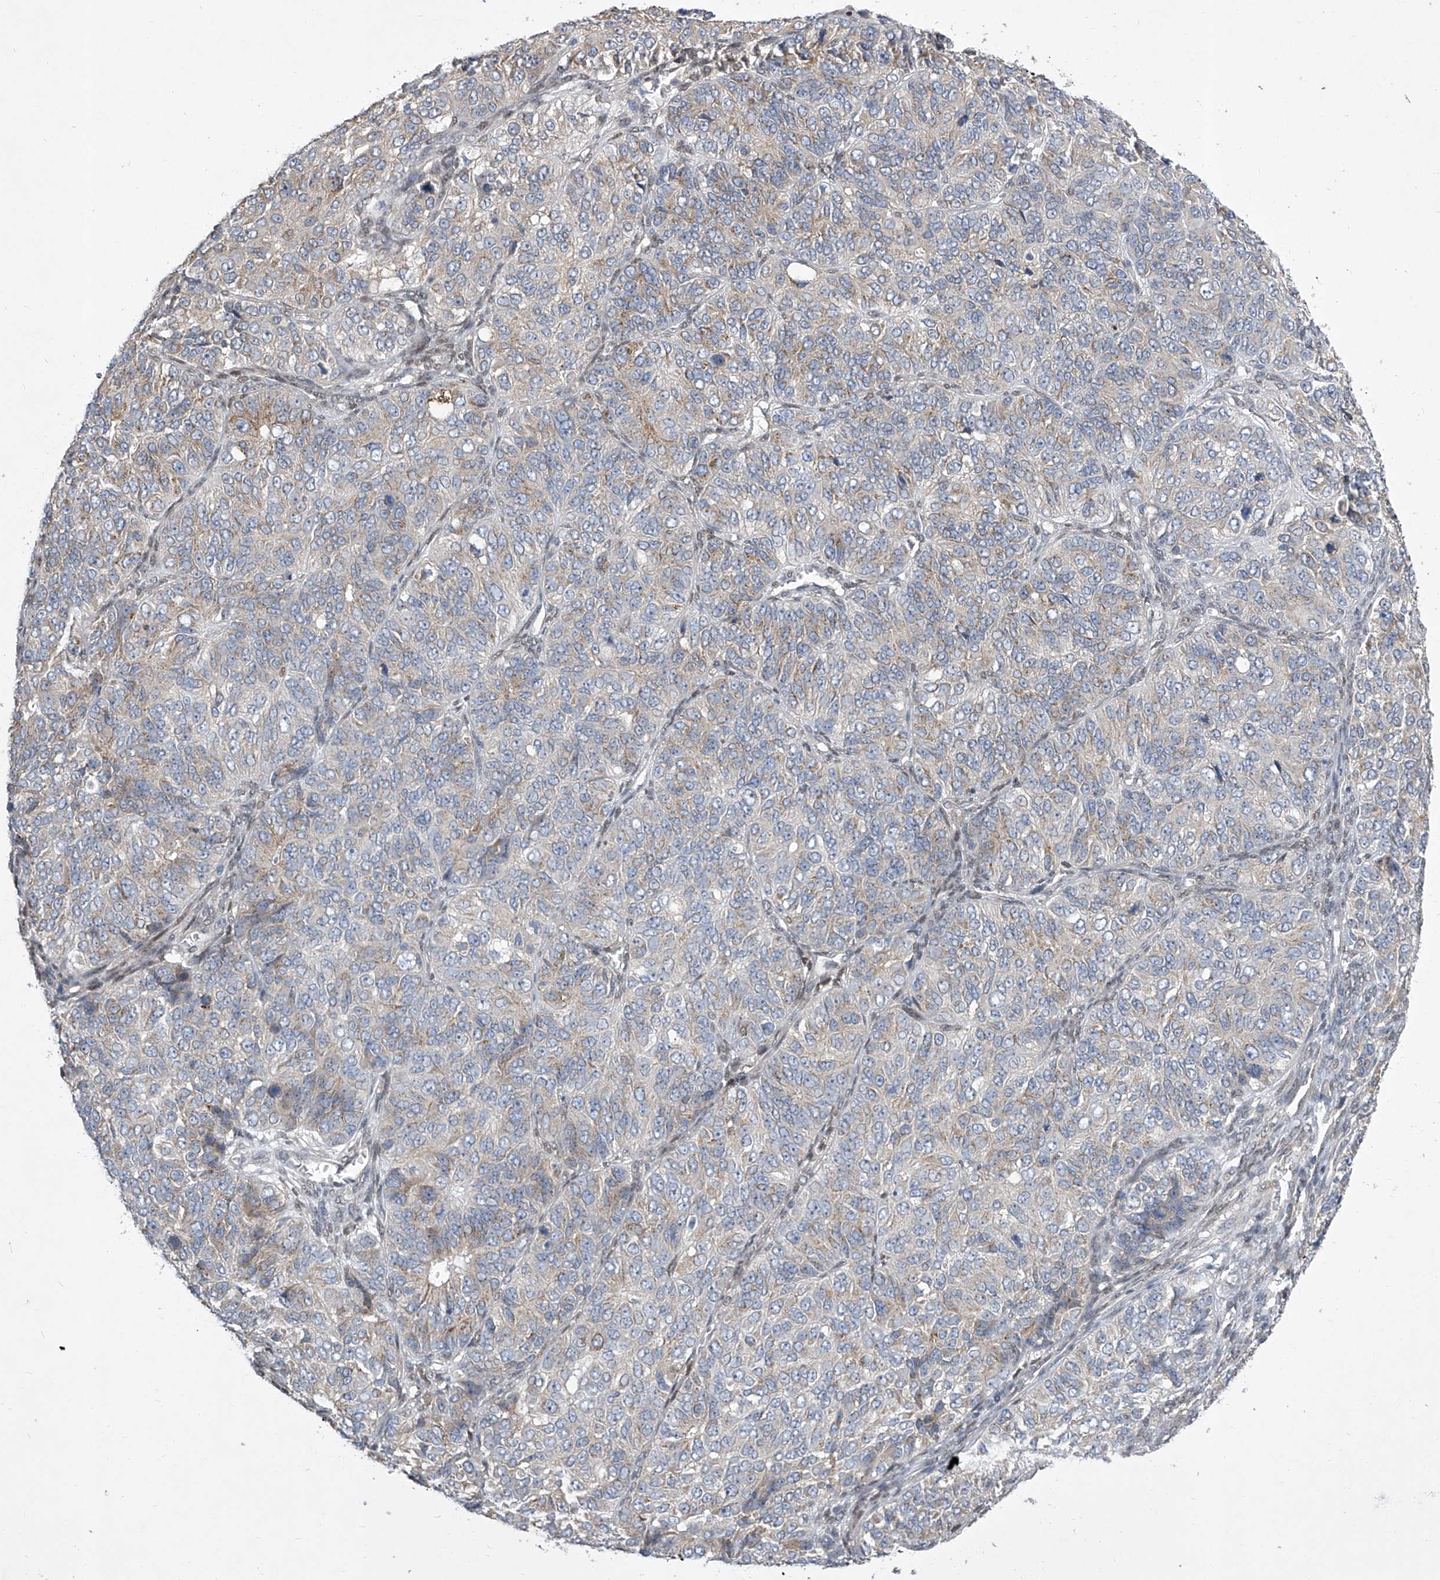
{"staining": {"intensity": "weak", "quantity": "<25%", "location": "cytoplasmic/membranous"}, "tissue": "ovarian cancer", "cell_type": "Tumor cells", "image_type": "cancer", "snomed": [{"axis": "morphology", "description": "Carcinoma, endometroid"}, {"axis": "topography", "description": "Ovary"}], "caption": "DAB (3,3'-diaminobenzidine) immunohistochemical staining of human ovarian cancer (endometroid carcinoma) demonstrates no significant staining in tumor cells.", "gene": "CETN2", "patient": {"sex": "female", "age": 51}}